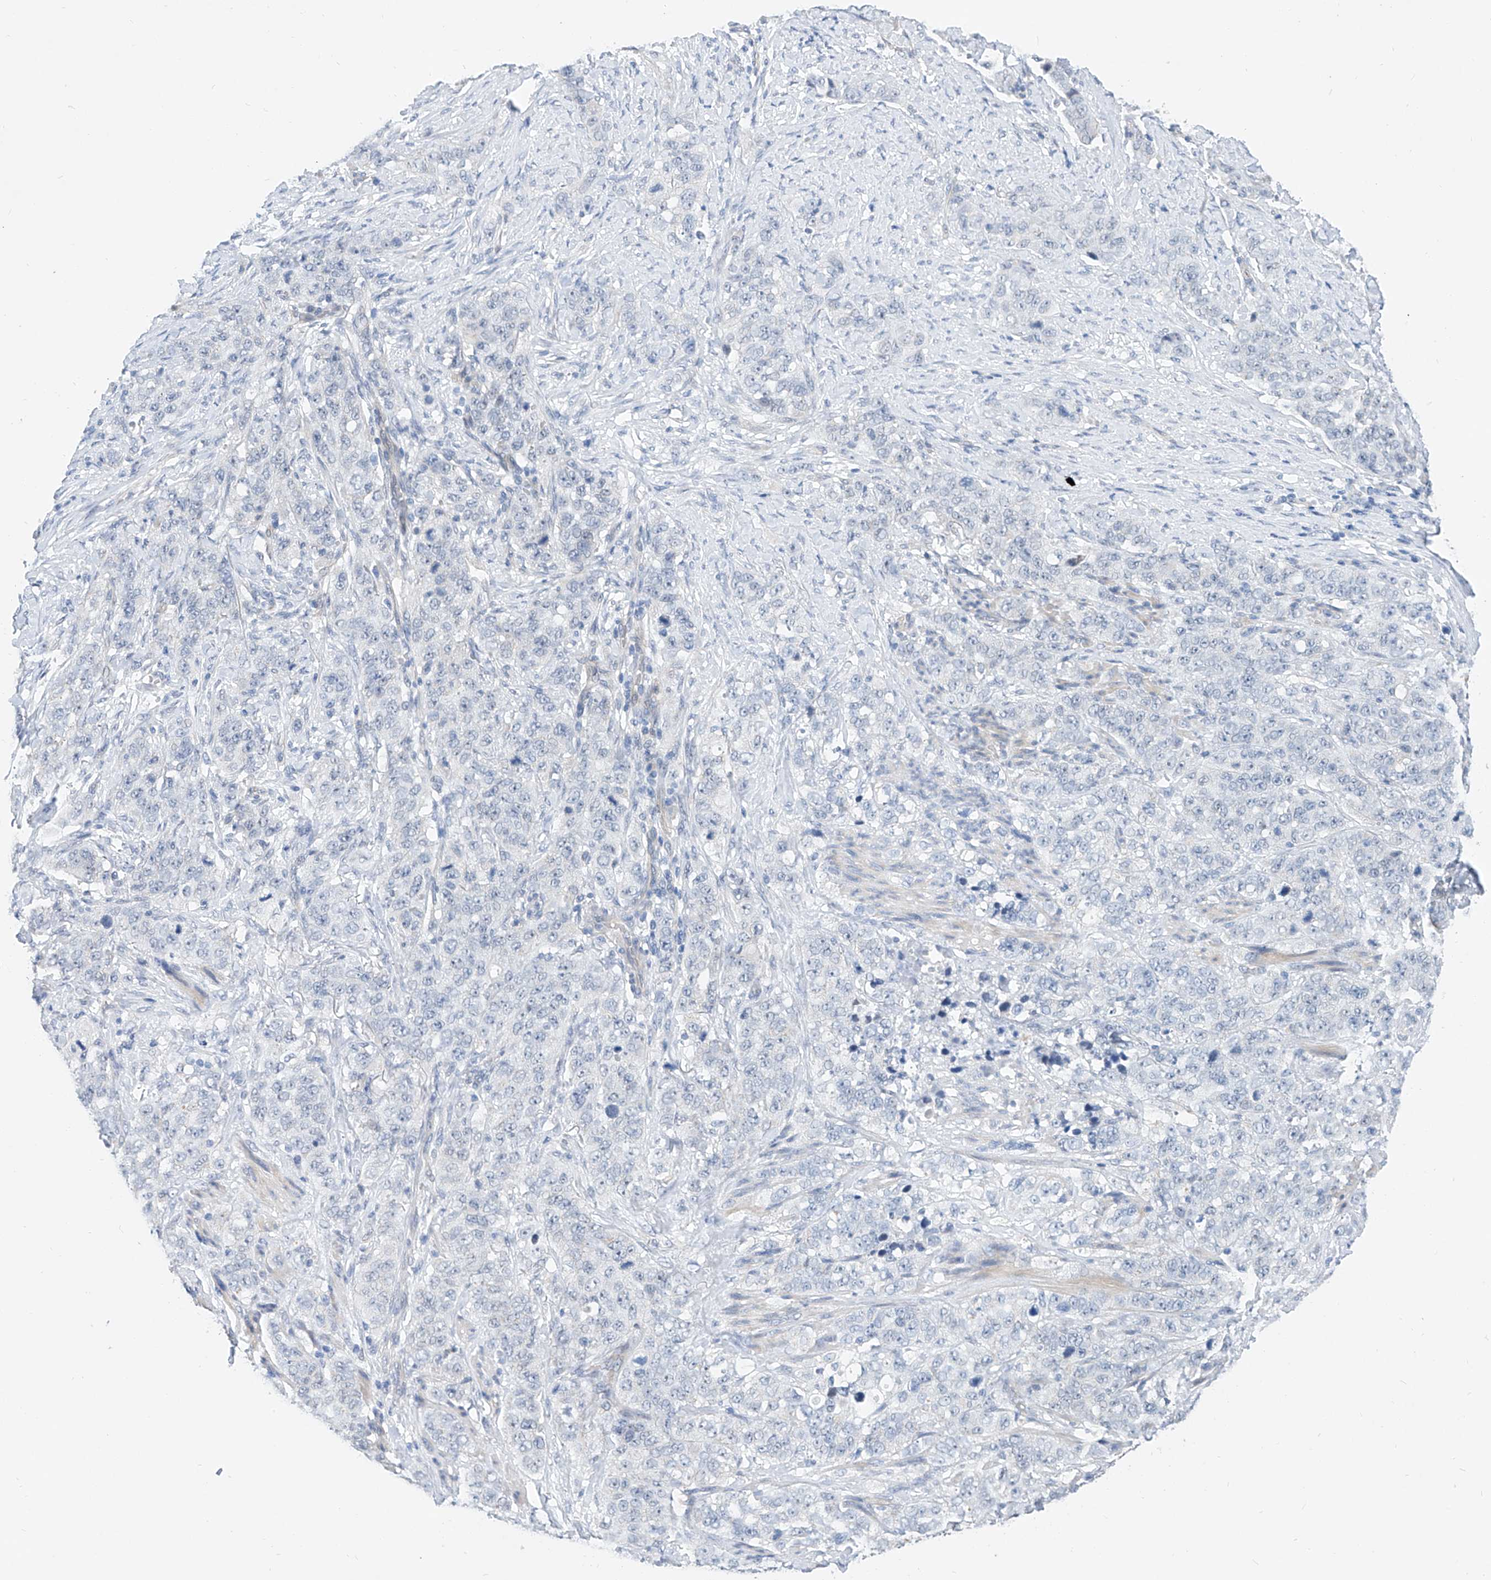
{"staining": {"intensity": "negative", "quantity": "none", "location": "none"}, "tissue": "stomach cancer", "cell_type": "Tumor cells", "image_type": "cancer", "snomed": [{"axis": "morphology", "description": "Adenocarcinoma, NOS"}, {"axis": "topography", "description": "Stomach"}], "caption": "The IHC histopathology image has no significant staining in tumor cells of stomach adenocarcinoma tissue. Brightfield microscopy of immunohistochemistry (IHC) stained with DAB (3,3'-diaminobenzidine) (brown) and hematoxylin (blue), captured at high magnification.", "gene": "BPTF", "patient": {"sex": "male", "age": 48}}